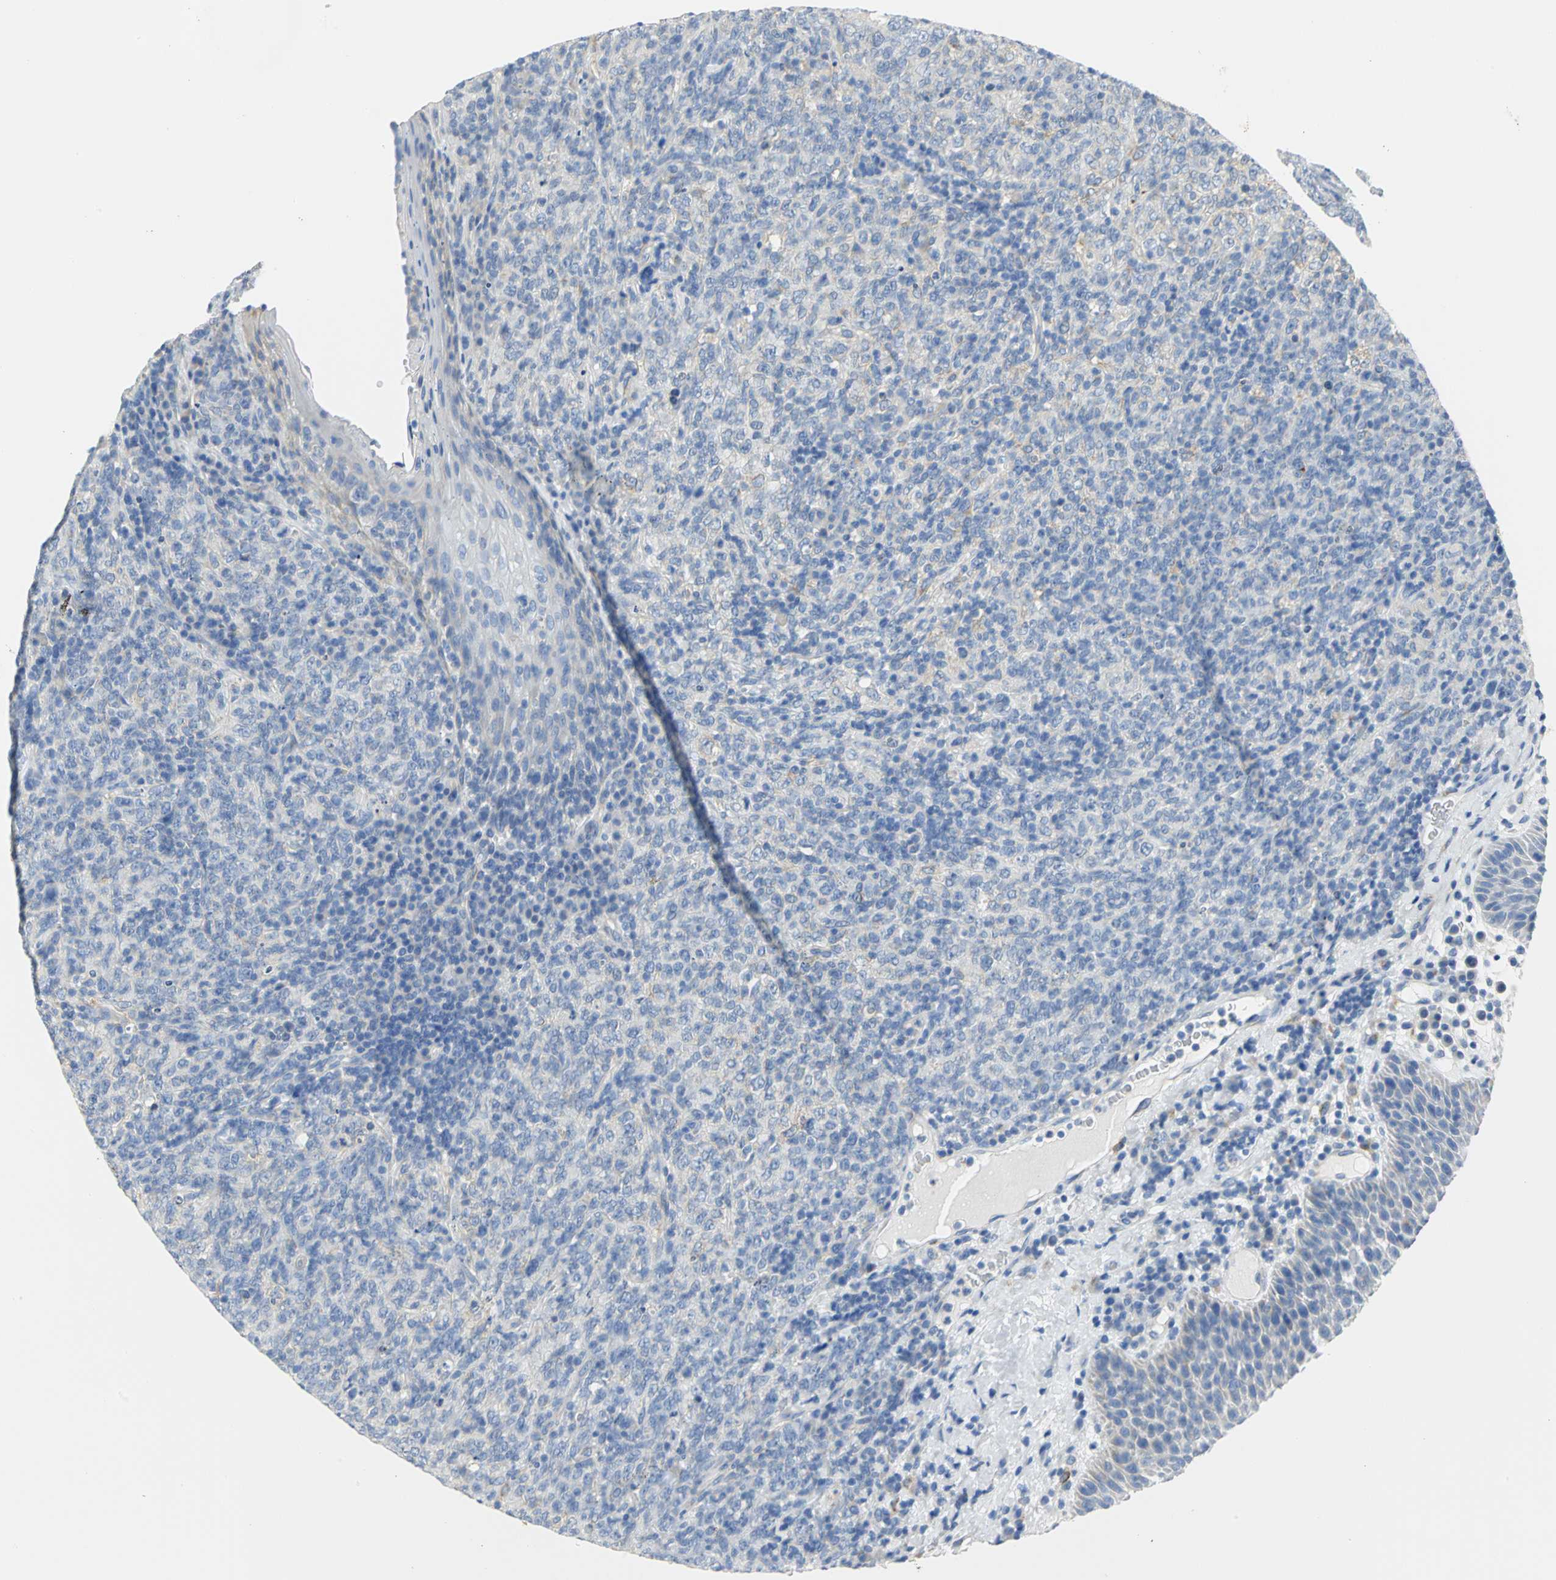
{"staining": {"intensity": "negative", "quantity": "none", "location": "none"}, "tissue": "lymphoma", "cell_type": "Tumor cells", "image_type": "cancer", "snomed": [{"axis": "morphology", "description": "Malignant lymphoma, non-Hodgkin's type, High grade"}, {"axis": "topography", "description": "Tonsil"}], "caption": "Immunohistochemistry of lymphoma reveals no expression in tumor cells.", "gene": "GNRH2", "patient": {"sex": "female", "age": 36}}